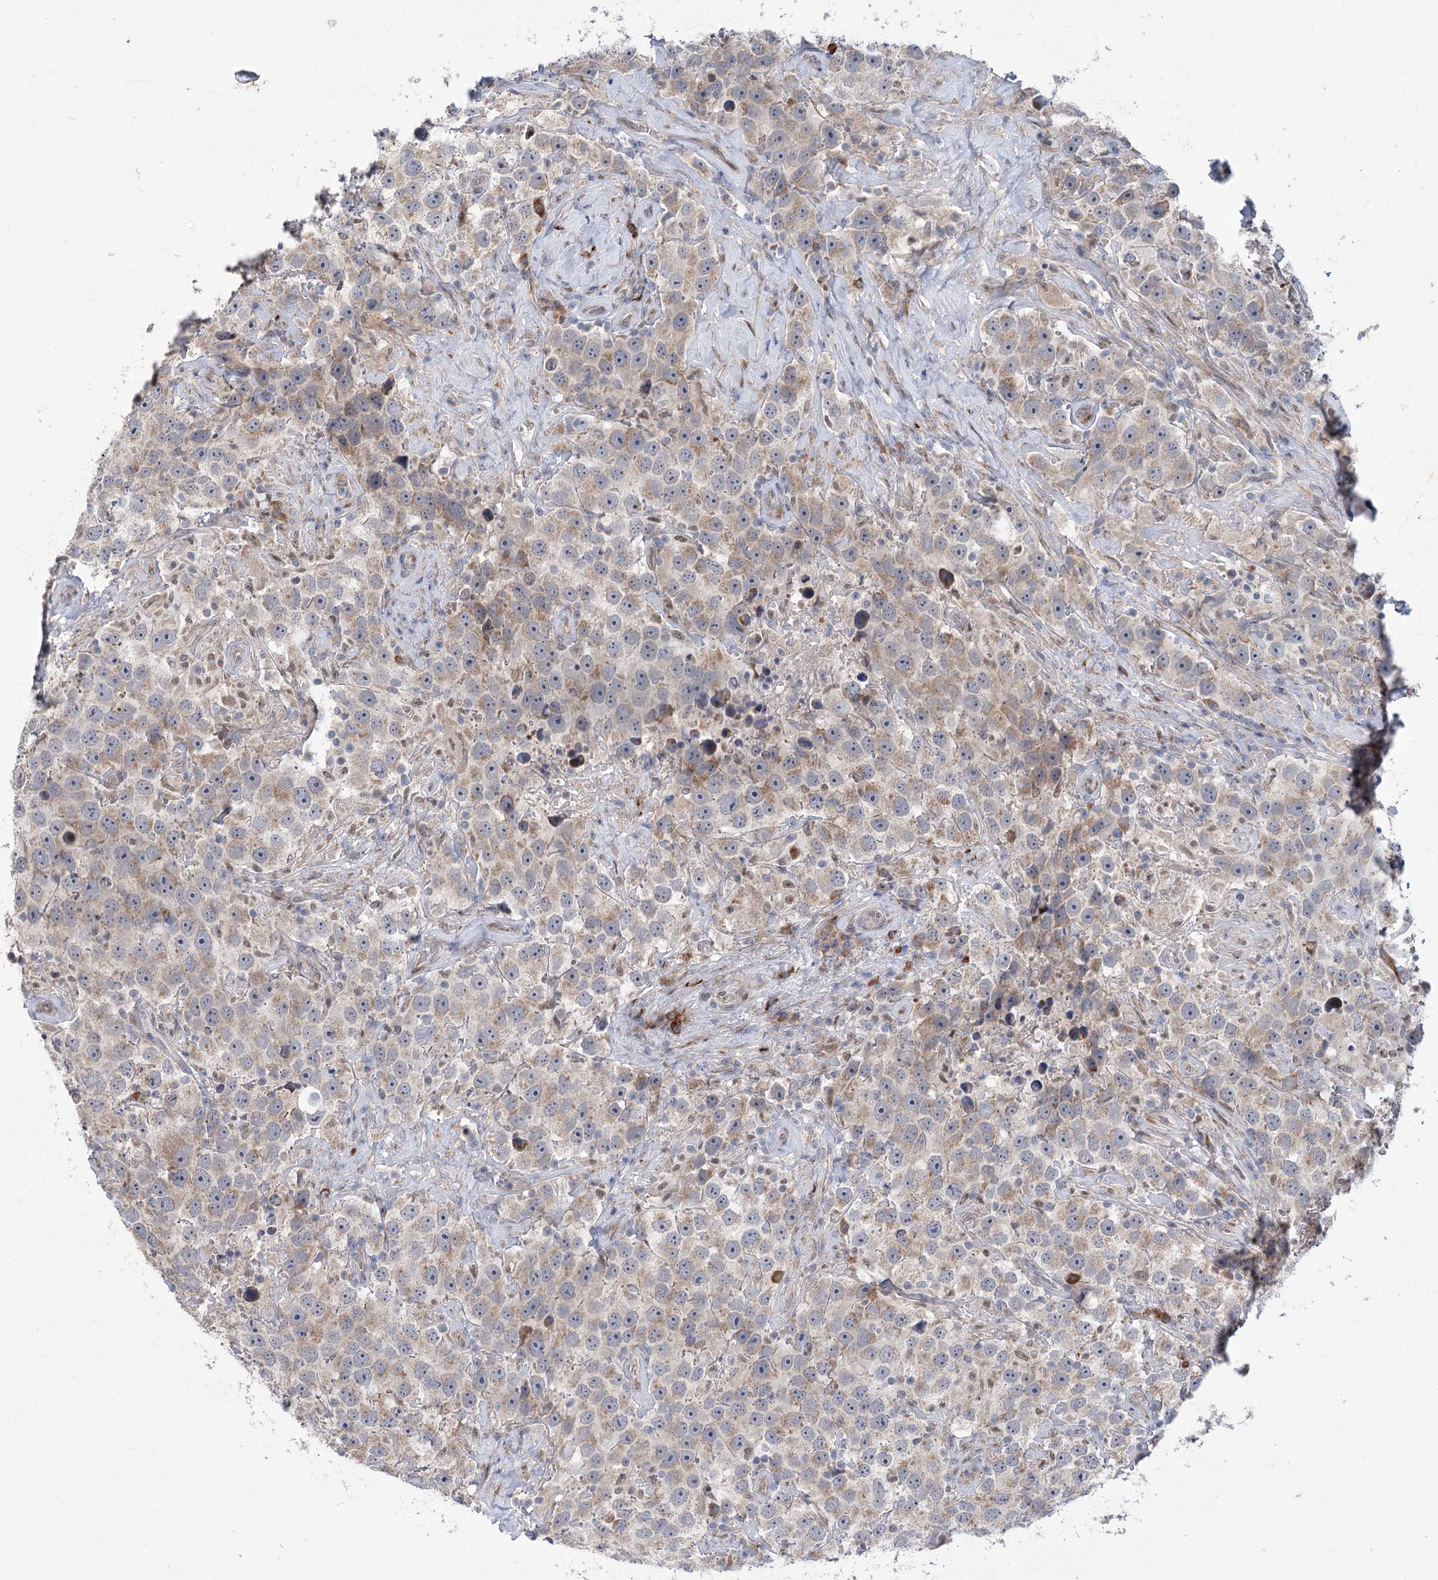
{"staining": {"intensity": "moderate", "quantity": ">75%", "location": "cytoplasmic/membranous"}, "tissue": "testis cancer", "cell_type": "Tumor cells", "image_type": "cancer", "snomed": [{"axis": "morphology", "description": "Seminoma, NOS"}, {"axis": "topography", "description": "Testis"}], "caption": "Tumor cells show moderate cytoplasmic/membranous staining in about >75% of cells in seminoma (testis).", "gene": "GCNT4", "patient": {"sex": "male", "age": 49}}